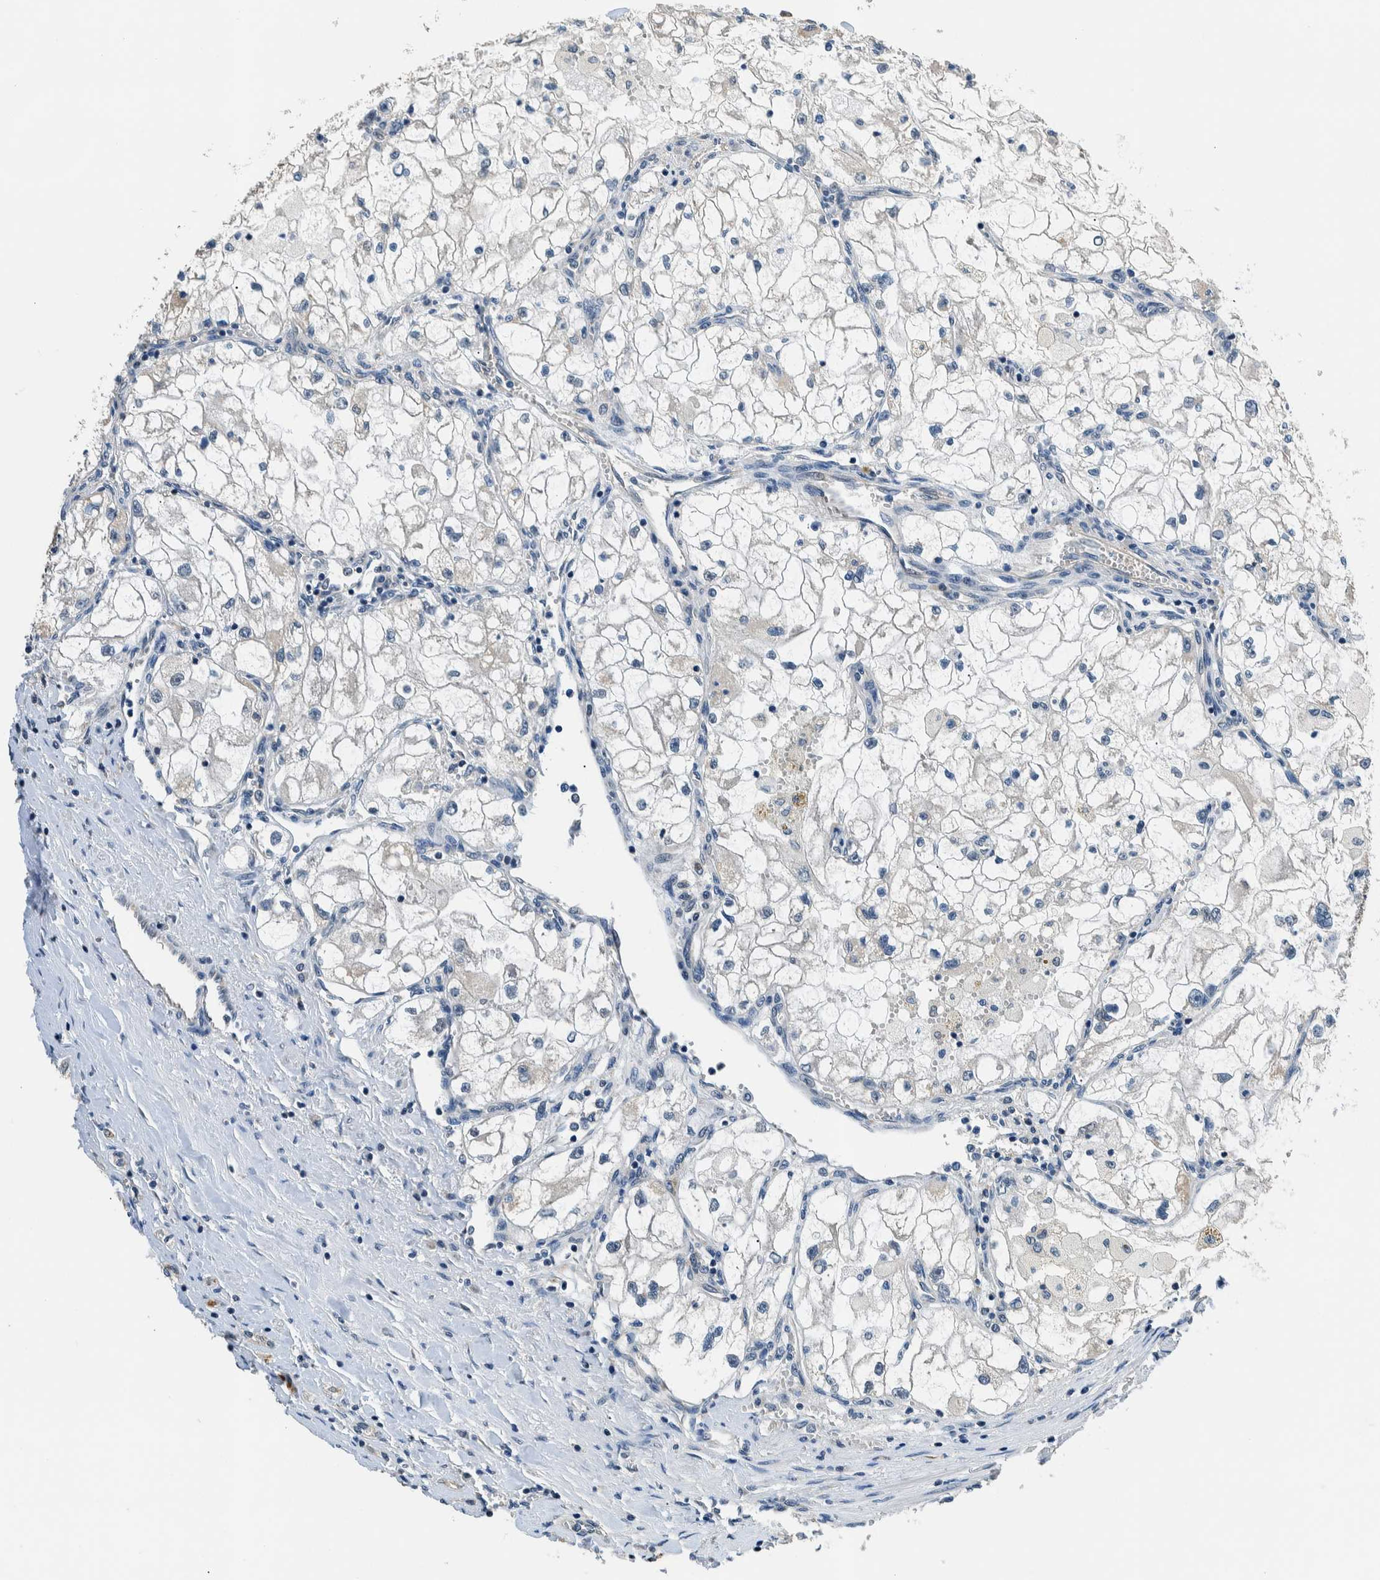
{"staining": {"intensity": "negative", "quantity": "none", "location": "none"}, "tissue": "renal cancer", "cell_type": "Tumor cells", "image_type": "cancer", "snomed": [{"axis": "morphology", "description": "Adenocarcinoma, NOS"}, {"axis": "topography", "description": "Kidney"}], "caption": "DAB immunohistochemical staining of human adenocarcinoma (renal) shows no significant staining in tumor cells. Nuclei are stained in blue.", "gene": "NIBAN2", "patient": {"sex": "female", "age": 70}}